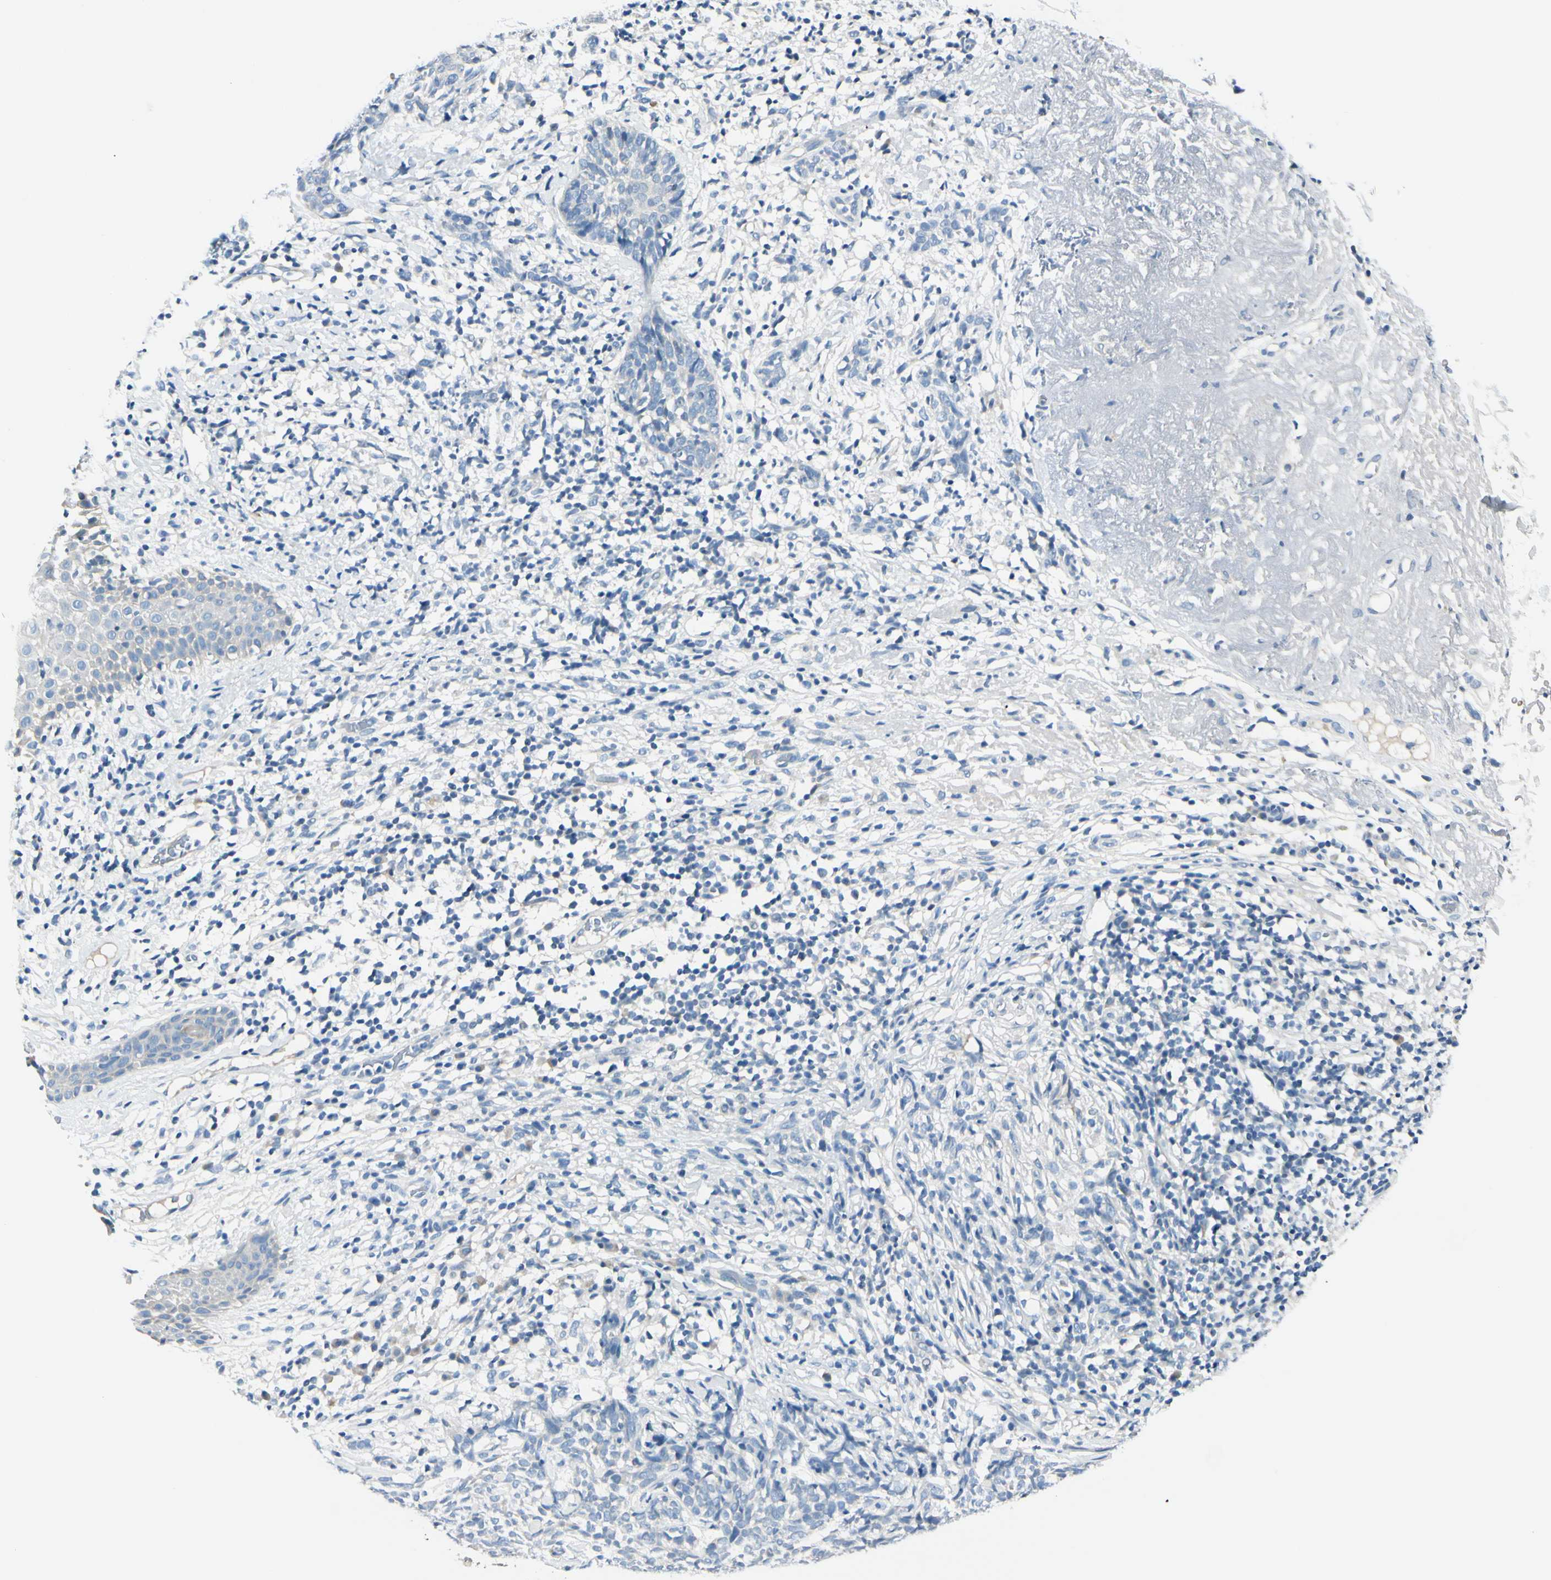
{"staining": {"intensity": "negative", "quantity": "none", "location": "none"}, "tissue": "skin cancer", "cell_type": "Tumor cells", "image_type": "cancer", "snomed": [{"axis": "morphology", "description": "Basal cell carcinoma"}, {"axis": "topography", "description": "Skin"}], "caption": "Immunohistochemical staining of skin cancer exhibits no significant staining in tumor cells.", "gene": "PEBP1", "patient": {"sex": "female", "age": 84}}